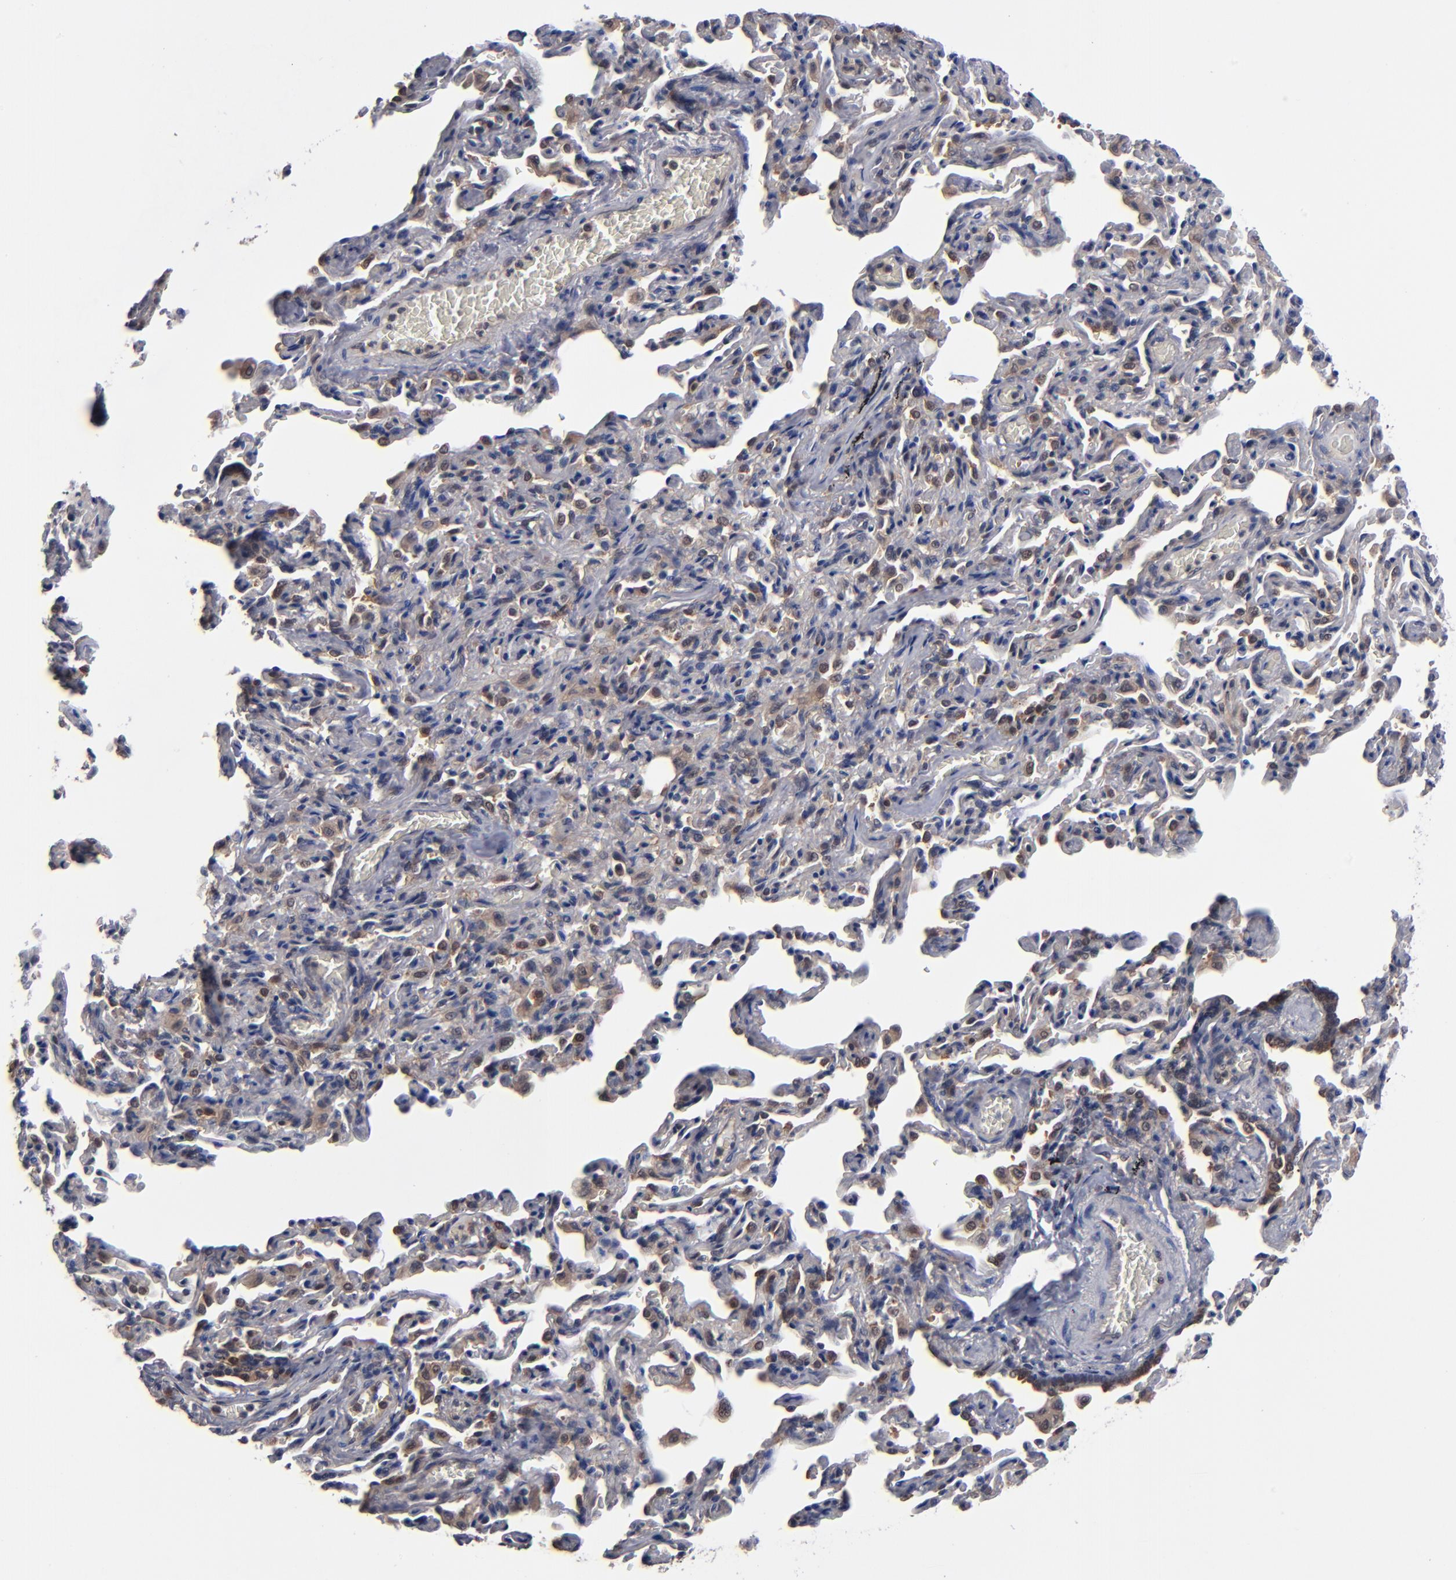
{"staining": {"intensity": "weak", "quantity": "25%-75%", "location": "cytoplasmic/membranous"}, "tissue": "bronchus", "cell_type": "Respiratory epithelial cells", "image_type": "normal", "snomed": [{"axis": "morphology", "description": "Normal tissue, NOS"}, {"axis": "topography", "description": "Lung"}], "caption": "This is a histology image of immunohistochemistry (IHC) staining of unremarkable bronchus, which shows weak staining in the cytoplasmic/membranous of respiratory epithelial cells.", "gene": "ALG13", "patient": {"sex": "male", "age": 64}}